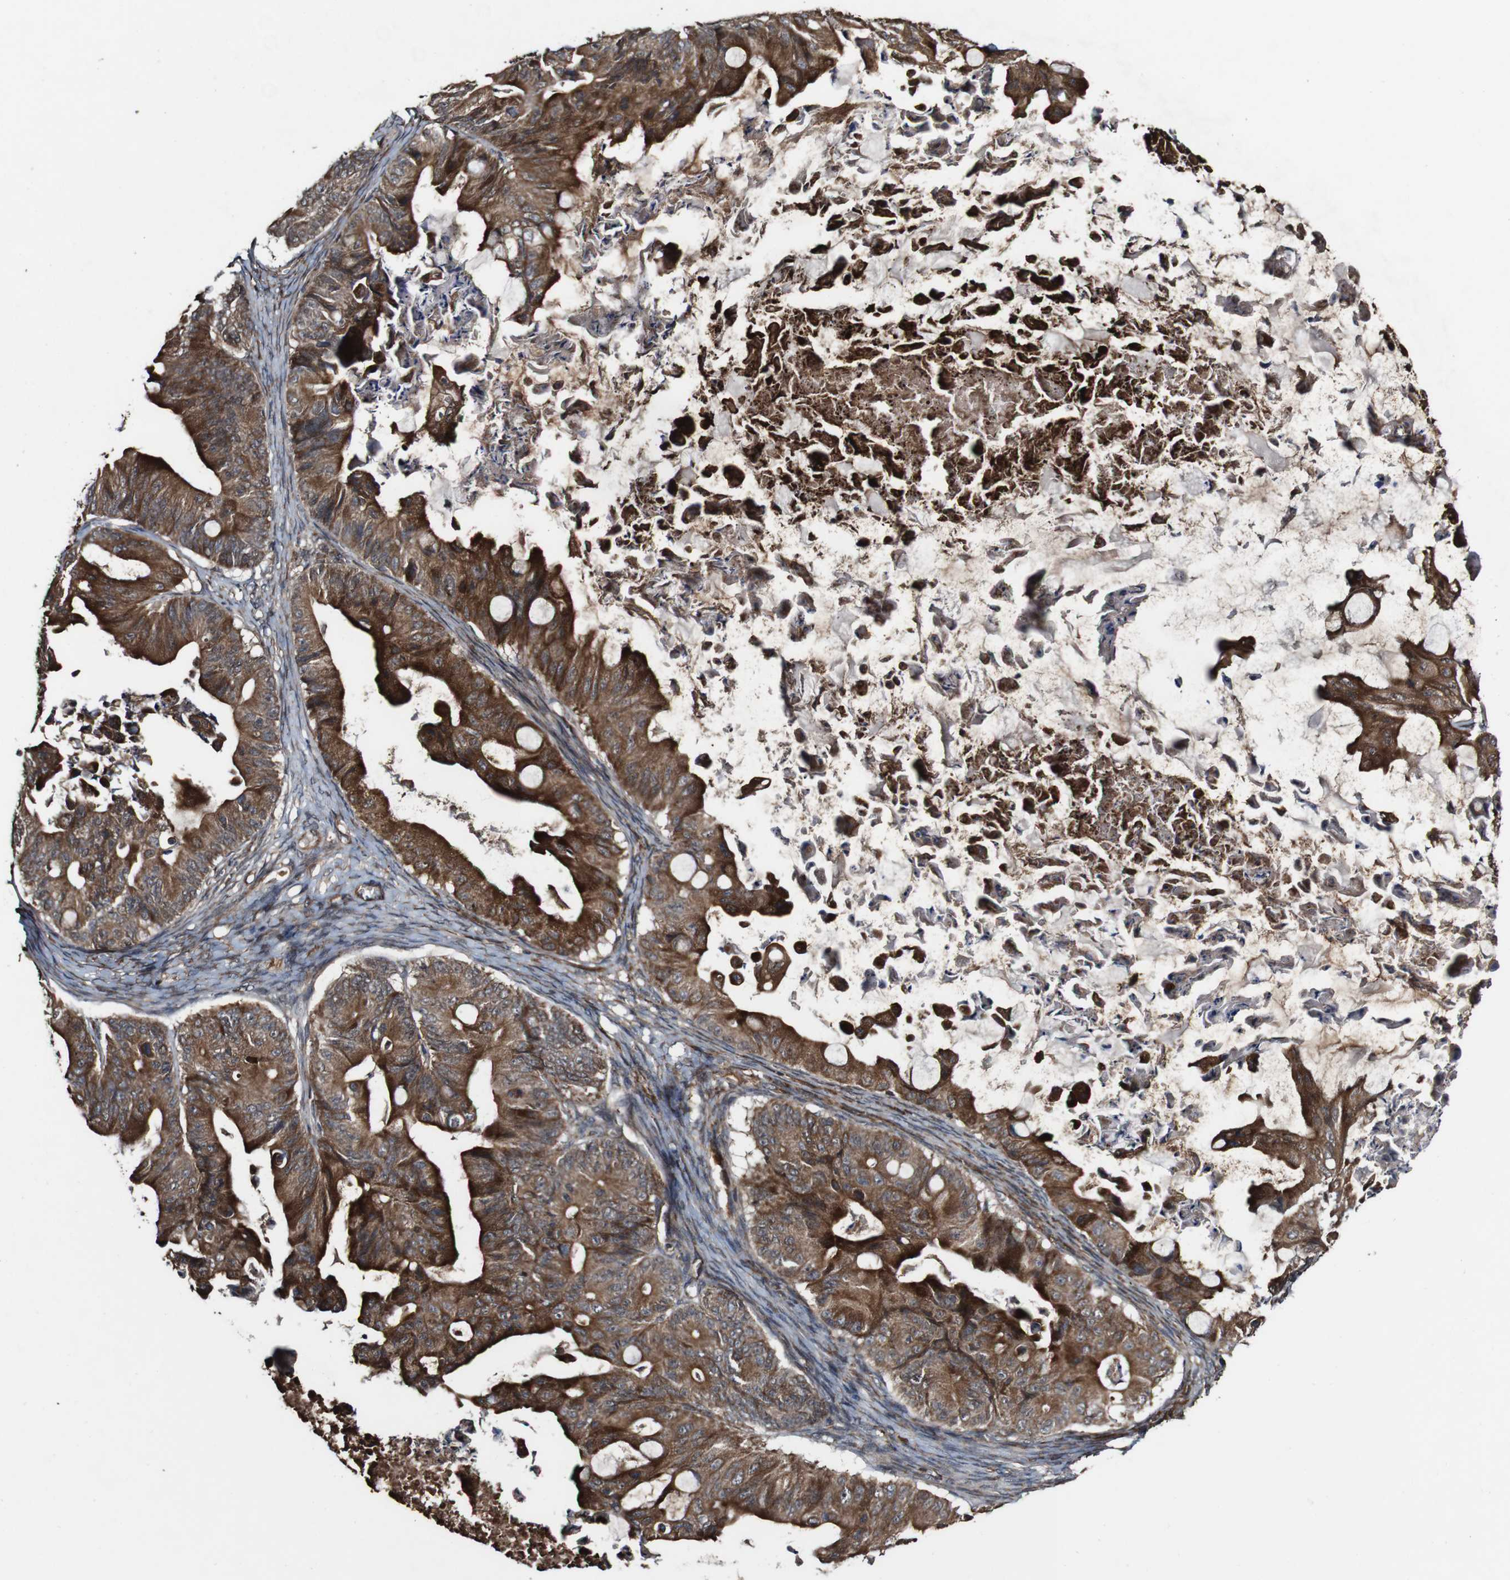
{"staining": {"intensity": "strong", "quantity": "25%-75%", "location": "cytoplasmic/membranous"}, "tissue": "ovarian cancer", "cell_type": "Tumor cells", "image_type": "cancer", "snomed": [{"axis": "morphology", "description": "Cystadenocarcinoma, mucinous, NOS"}, {"axis": "topography", "description": "Ovary"}], "caption": "Human mucinous cystadenocarcinoma (ovarian) stained with a protein marker reveals strong staining in tumor cells.", "gene": "BTN3A3", "patient": {"sex": "female", "age": 37}}